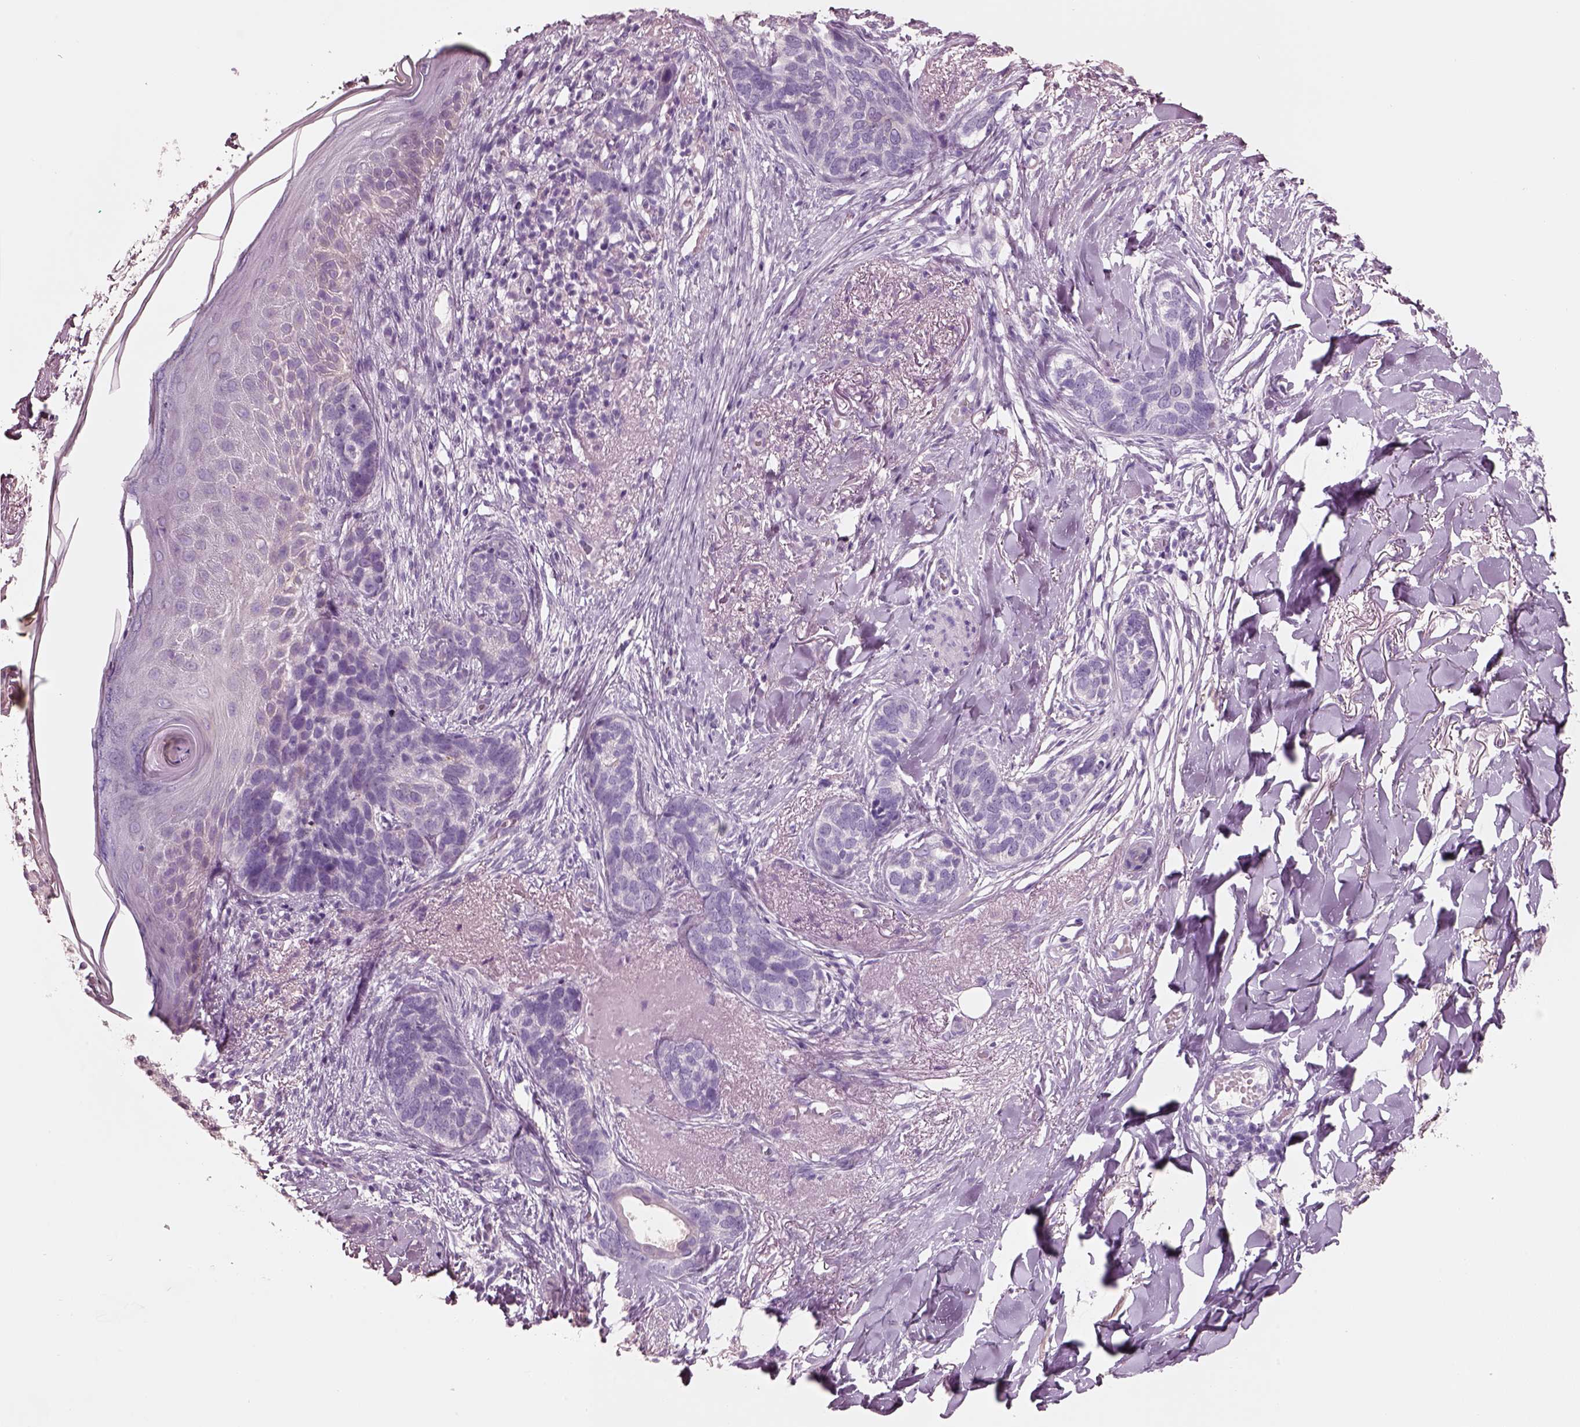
{"staining": {"intensity": "negative", "quantity": "none", "location": "none"}, "tissue": "skin cancer", "cell_type": "Tumor cells", "image_type": "cancer", "snomed": [{"axis": "morphology", "description": "Normal tissue, NOS"}, {"axis": "morphology", "description": "Basal cell carcinoma"}, {"axis": "topography", "description": "Skin"}], "caption": "Immunohistochemistry (IHC) of skin cancer (basal cell carcinoma) displays no expression in tumor cells. (Stains: DAB IHC with hematoxylin counter stain, Microscopy: brightfield microscopy at high magnification).", "gene": "PNOC", "patient": {"sex": "male", "age": 84}}